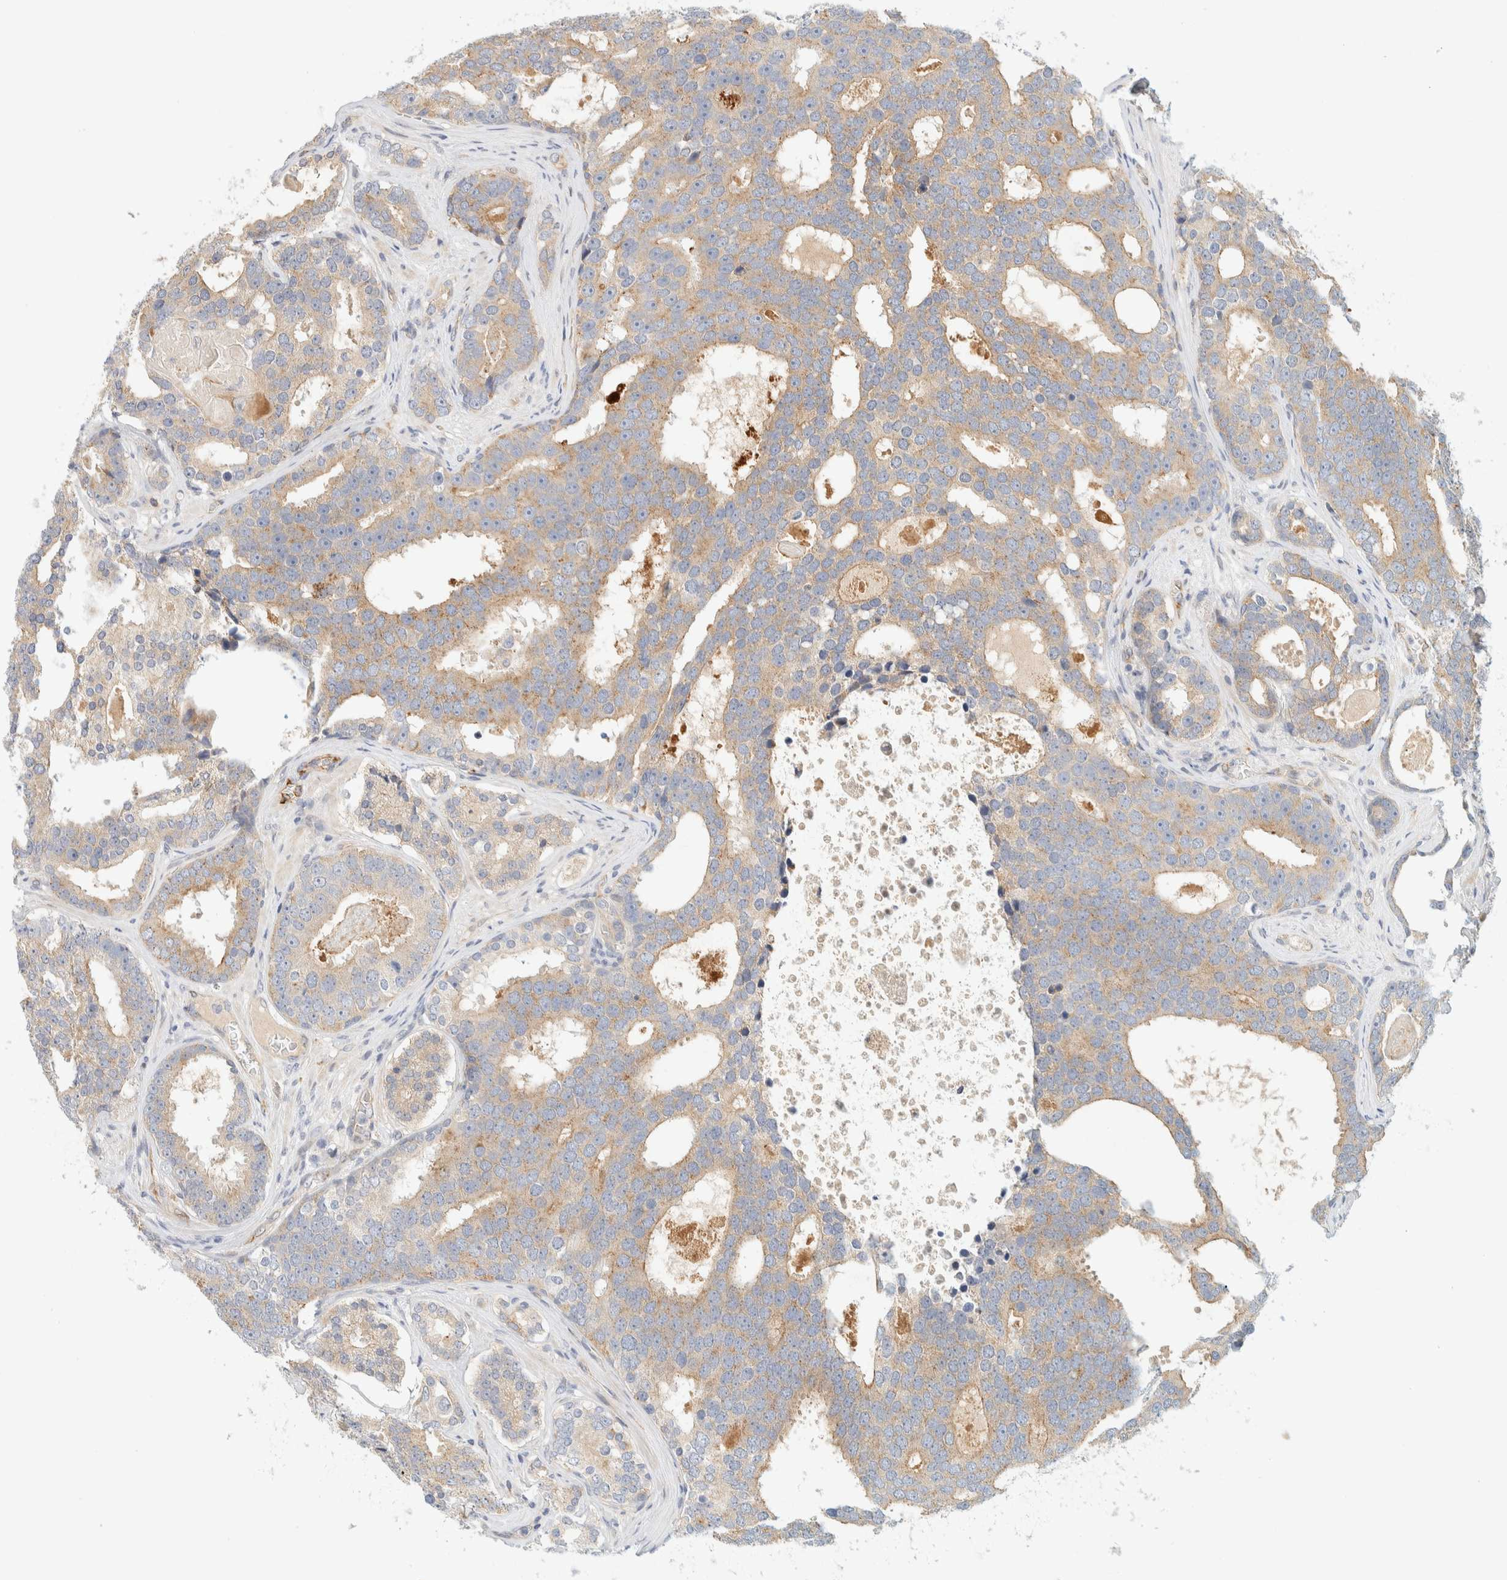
{"staining": {"intensity": "weak", "quantity": ">75%", "location": "cytoplasmic/membranous"}, "tissue": "prostate cancer", "cell_type": "Tumor cells", "image_type": "cancer", "snomed": [{"axis": "morphology", "description": "Adenocarcinoma, High grade"}, {"axis": "topography", "description": "Prostate"}], "caption": "Protein analysis of prostate cancer tissue reveals weak cytoplasmic/membranous expression in approximately >75% of tumor cells.", "gene": "FAT1", "patient": {"sex": "male", "age": 60}}